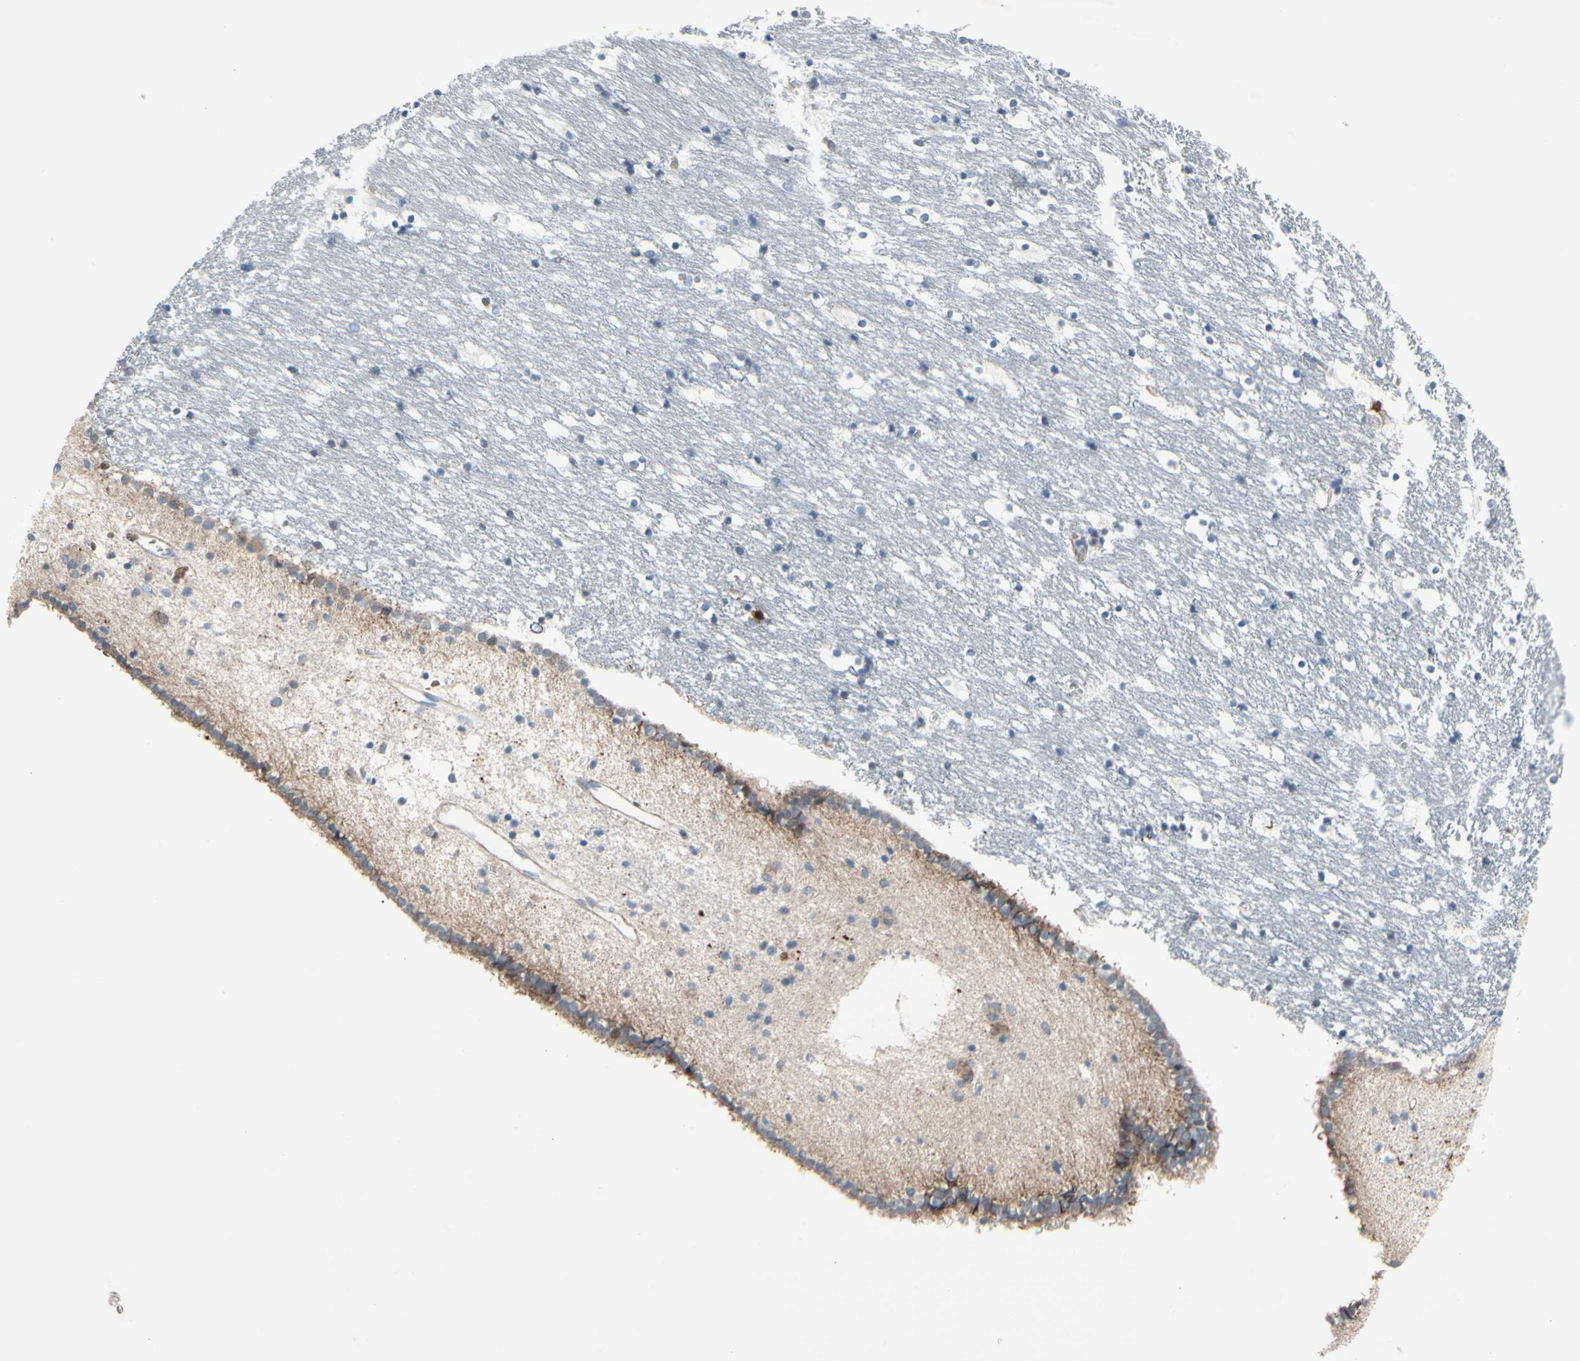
{"staining": {"intensity": "negative", "quantity": "none", "location": "none"}, "tissue": "caudate", "cell_type": "Glial cells", "image_type": "normal", "snomed": [{"axis": "morphology", "description": "Normal tissue, NOS"}, {"axis": "topography", "description": "Lateral ventricle wall"}], "caption": "Immunohistochemistry micrograph of benign caudate stained for a protein (brown), which displays no positivity in glial cells. (Stains: DAB (3,3'-diaminobenzidine) IHC with hematoxylin counter stain, Microscopy: brightfield microscopy at high magnification).", "gene": "MAP2", "patient": {"sex": "male", "age": 45}}